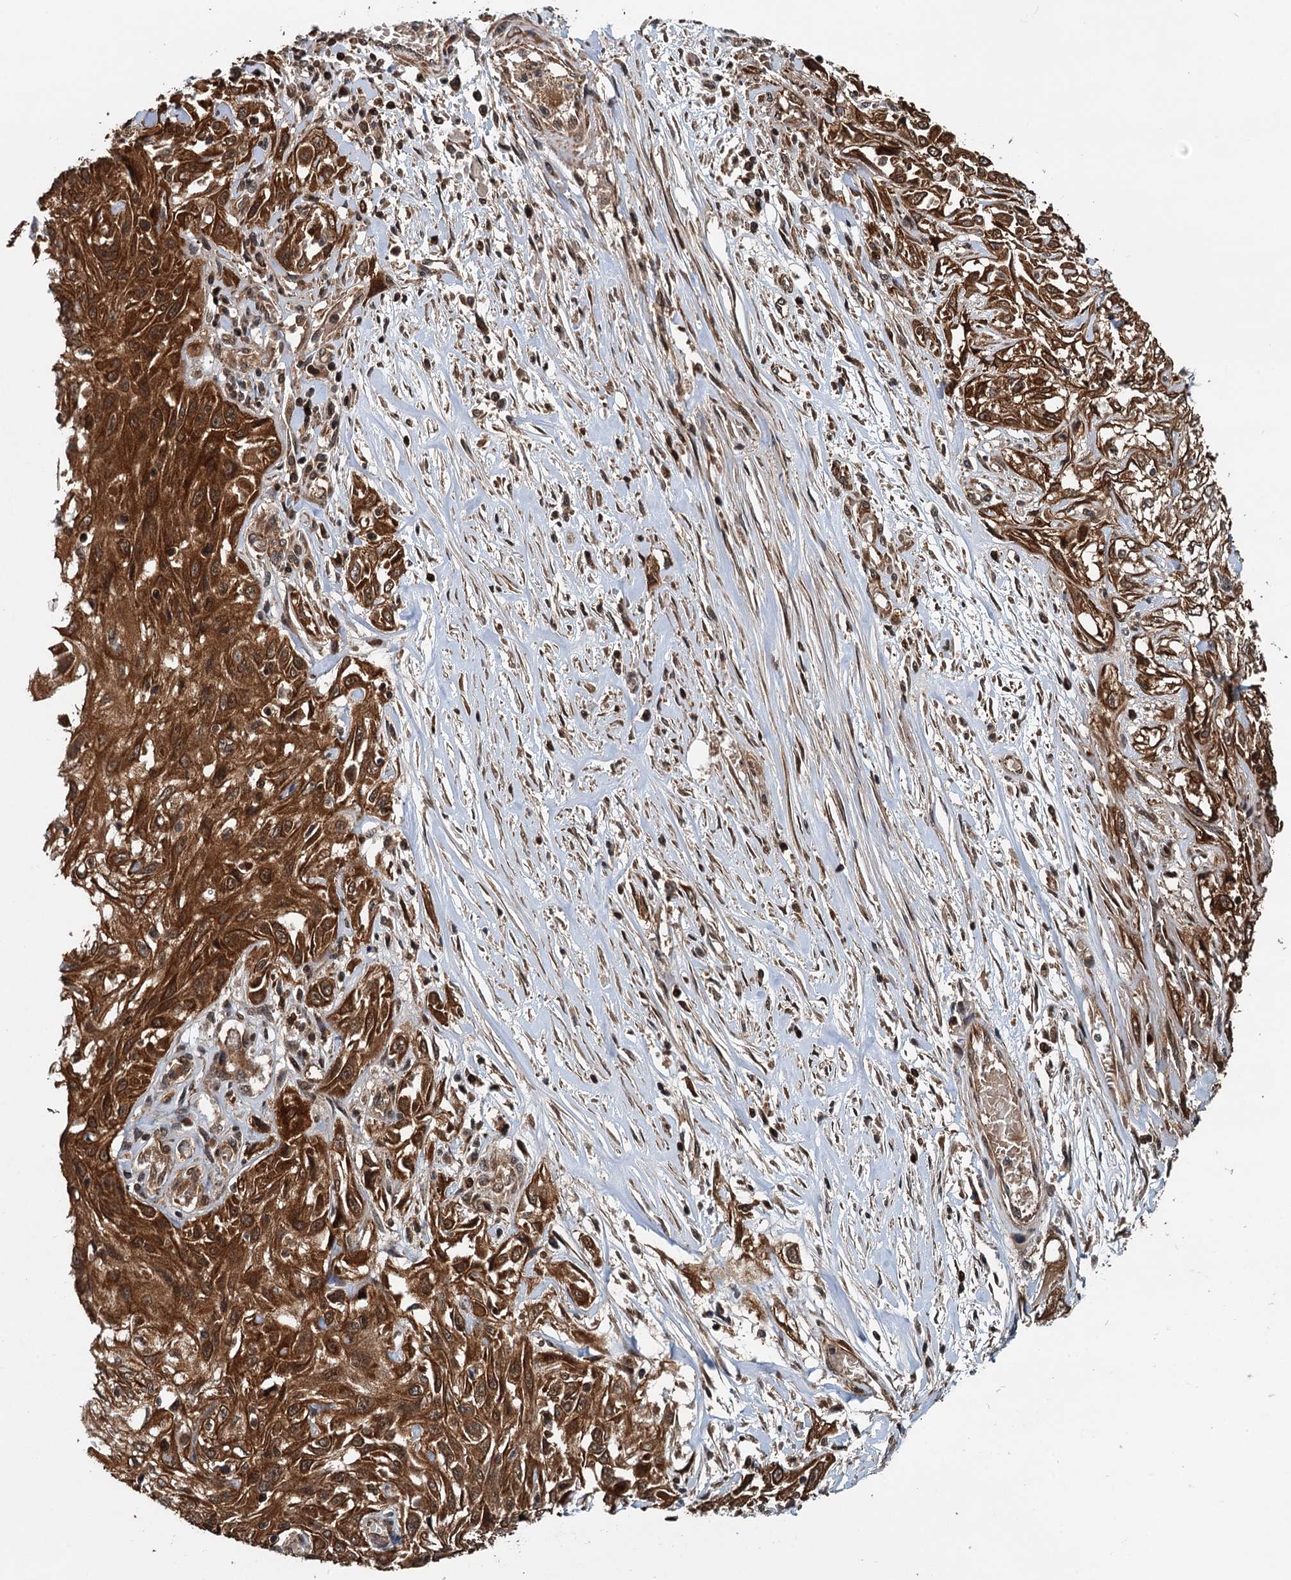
{"staining": {"intensity": "strong", "quantity": ">75%", "location": "cytoplasmic/membranous,nuclear"}, "tissue": "skin cancer", "cell_type": "Tumor cells", "image_type": "cancer", "snomed": [{"axis": "morphology", "description": "Squamous cell carcinoma, NOS"}, {"axis": "morphology", "description": "Squamous cell carcinoma, metastatic, NOS"}, {"axis": "topography", "description": "Skin"}, {"axis": "topography", "description": "Lymph node"}], "caption": "Immunohistochemistry (IHC) micrograph of human squamous cell carcinoma (skin) stained for a protein (brown), which demonstrates high levels of strong cytoplasmic/membranous and nuclear positivity in approximately >75% of tumor cells.", "gene": "STUB1", "patient": {"sex": "male", "age": 75}}